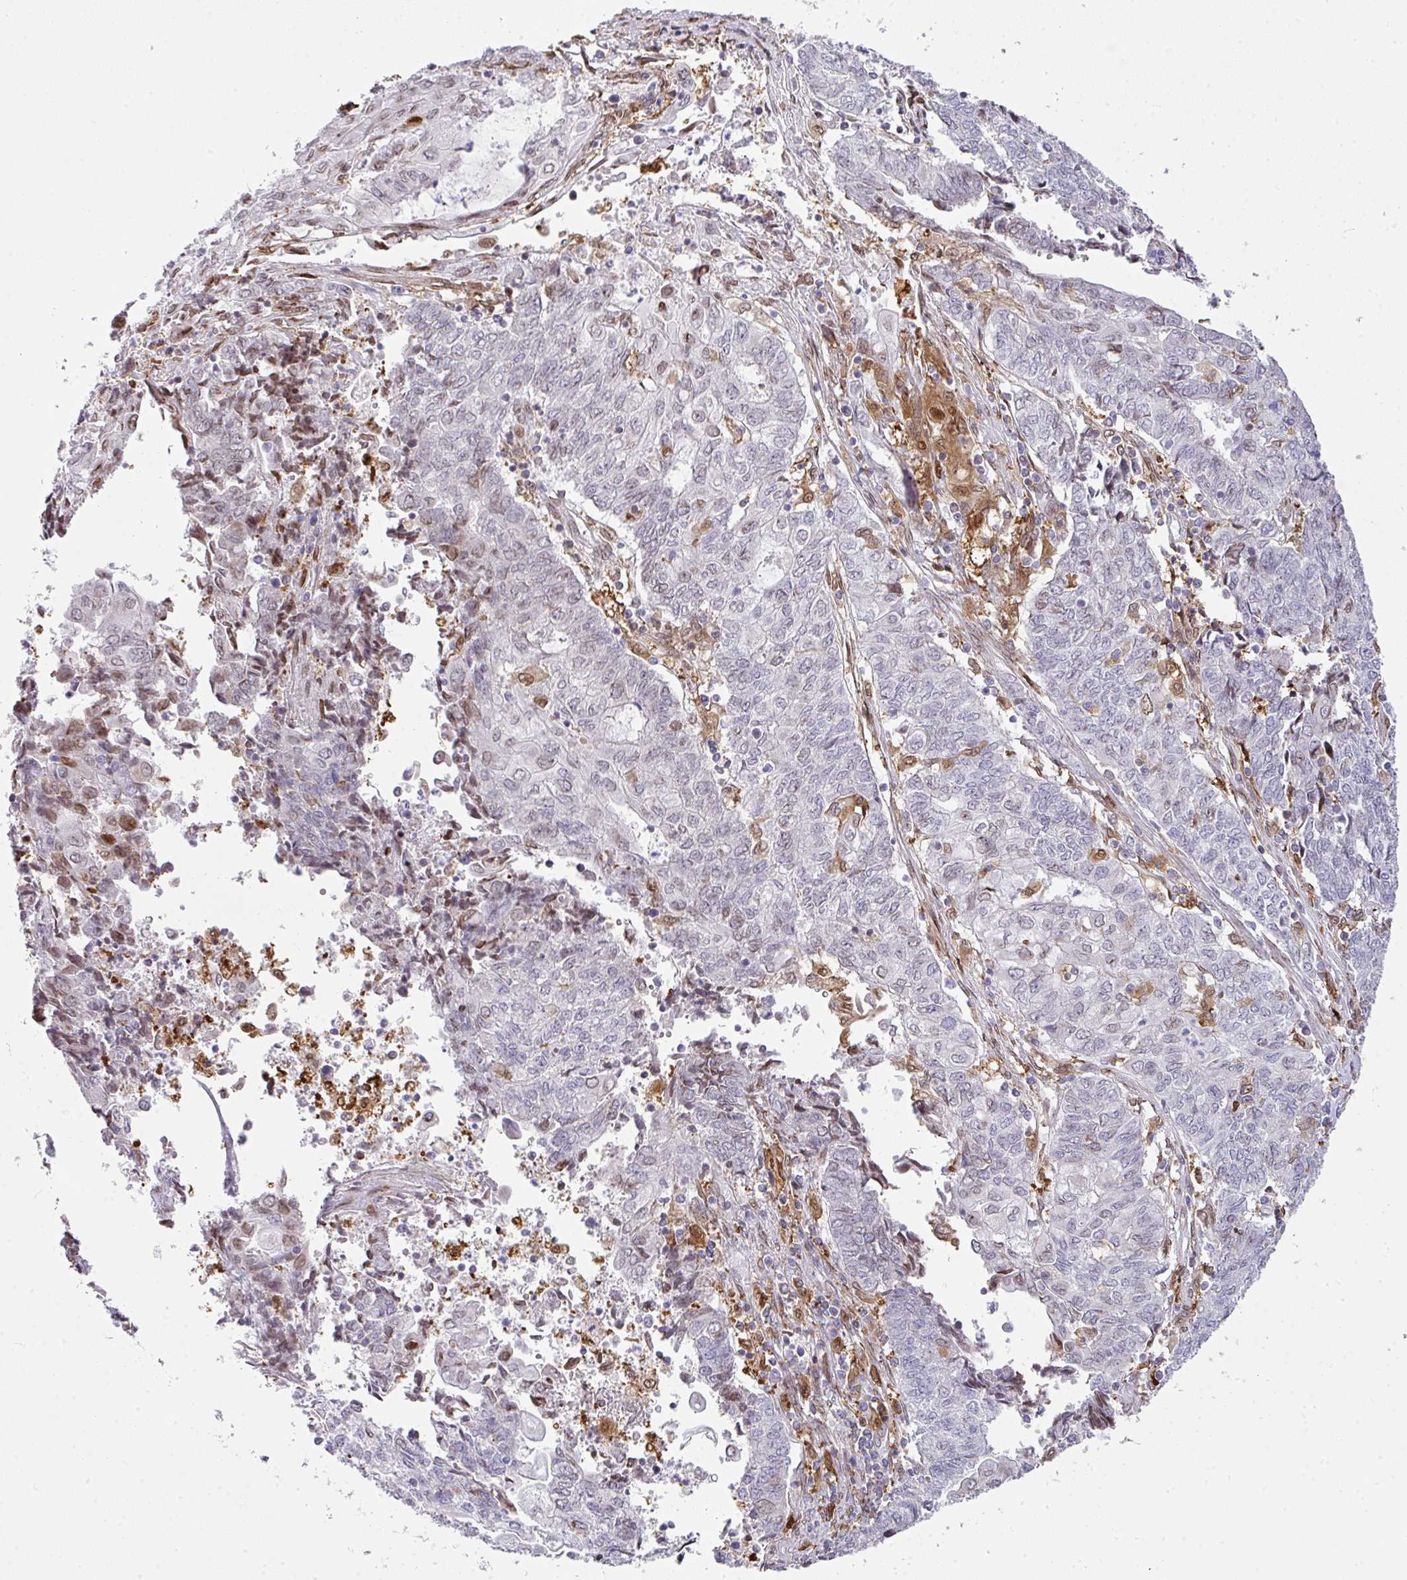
{"staining": {"intensity": "negative", "quantity": "none", "location": "none"}, "tissue": "endometrial cancer", "cell_type": "Tumor cells", "image_type": "cancer", "snomed": [{"axis": "morphology", "description": "Adenocarcinoma, NOS"}, {"axis": "topography", "description": "Endometrium"}], "caption": "A histopathology image of human endometrial adenocarcinoma is negative for staining in tumor cells.", "gene": "PLK1", "patient": {"sex": "female", "age": 54}}